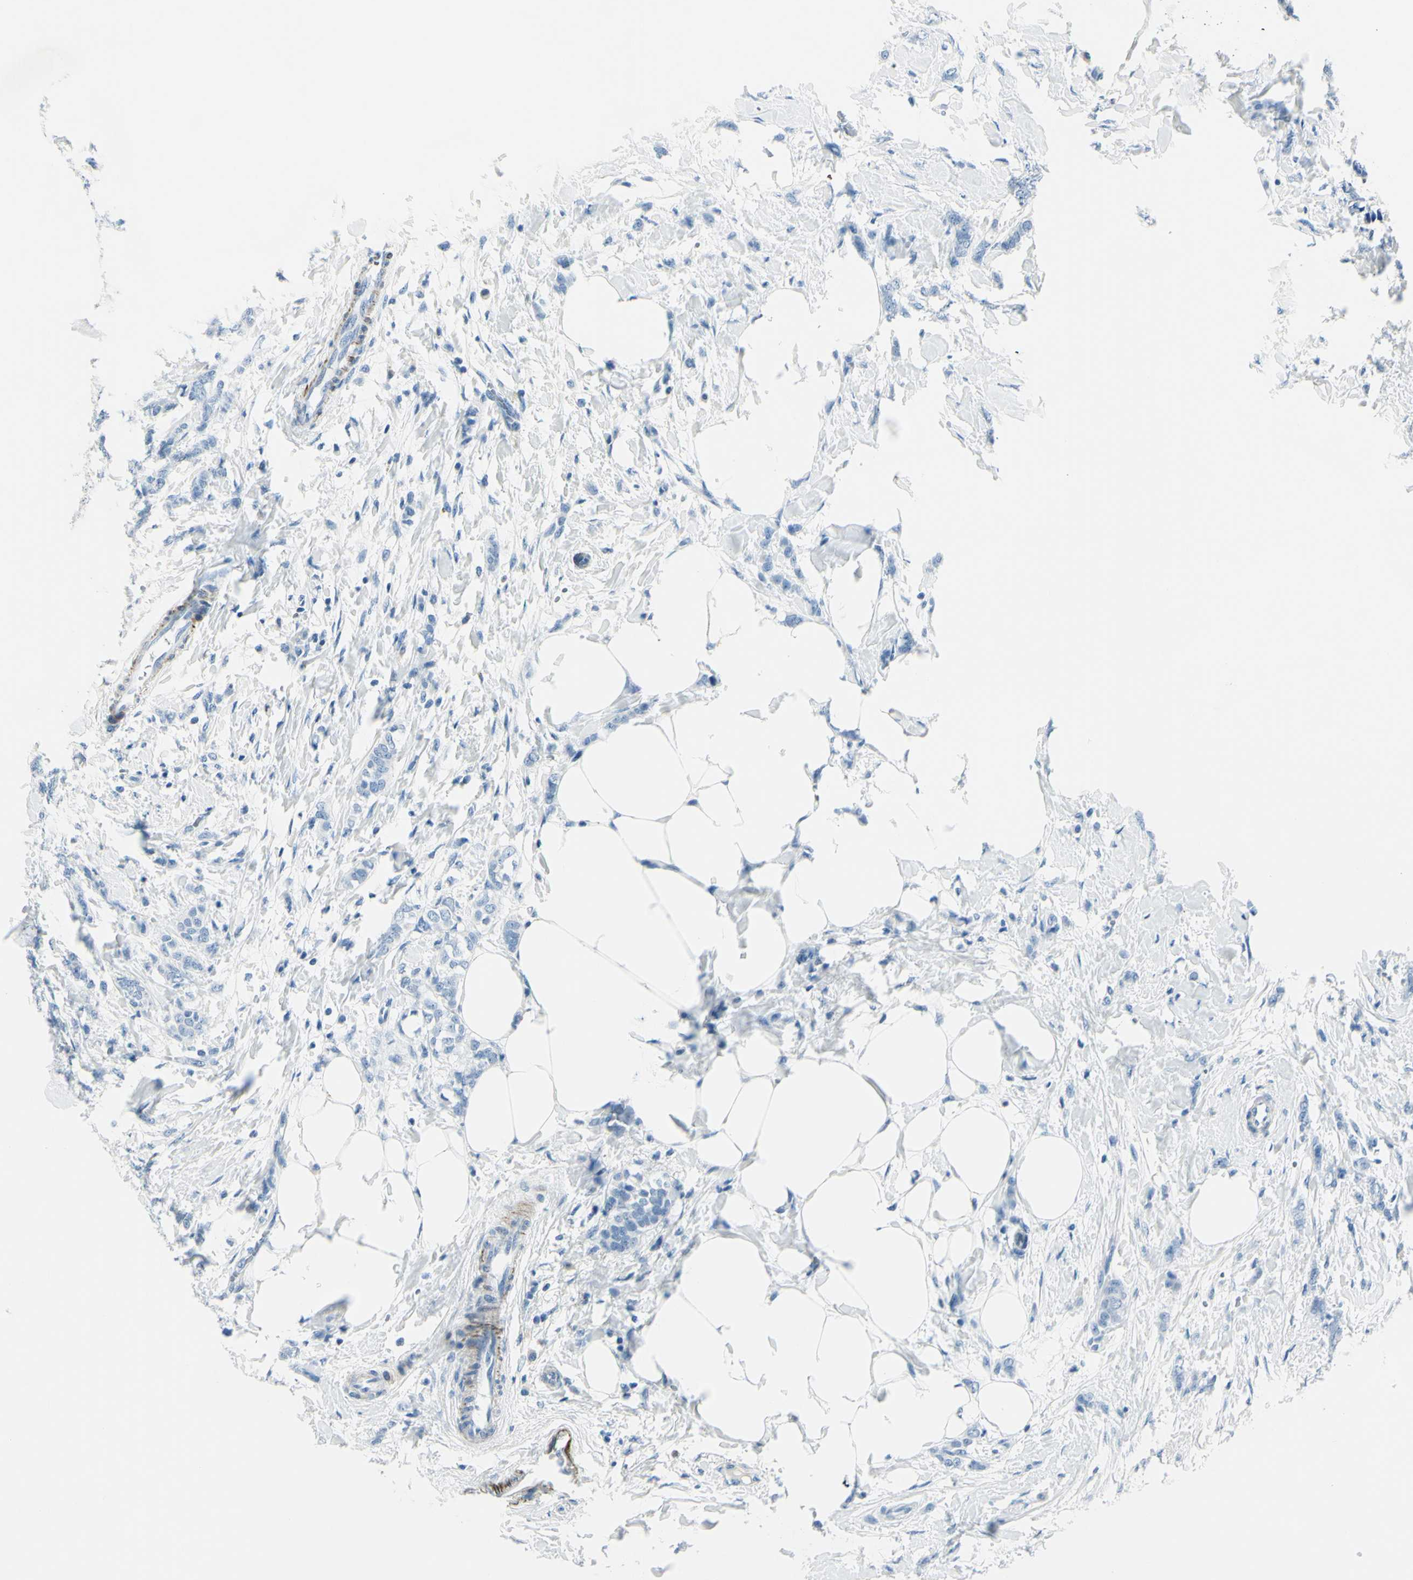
{"staining": {"intensity": "negative", "quantity": "none", "location": "none"}, "tissue": "breast cancer", "cell_type": "Tumor cells", "image_type": "cancer", "snomed": [{"axis": "morphology", "description": "Lobular carcinoma, in situ"}, {"axis": "morphology", "description": "Lobular carcinoma"}, {"axis": "topography", "description": "Breast"}], "caption": "Lobular carcinoma (breast) was stained to show a protein in brown. There is no significant staining in tumor cells.", "gene": "CDH15", "patient": {"sex": "female", "age": 41}}